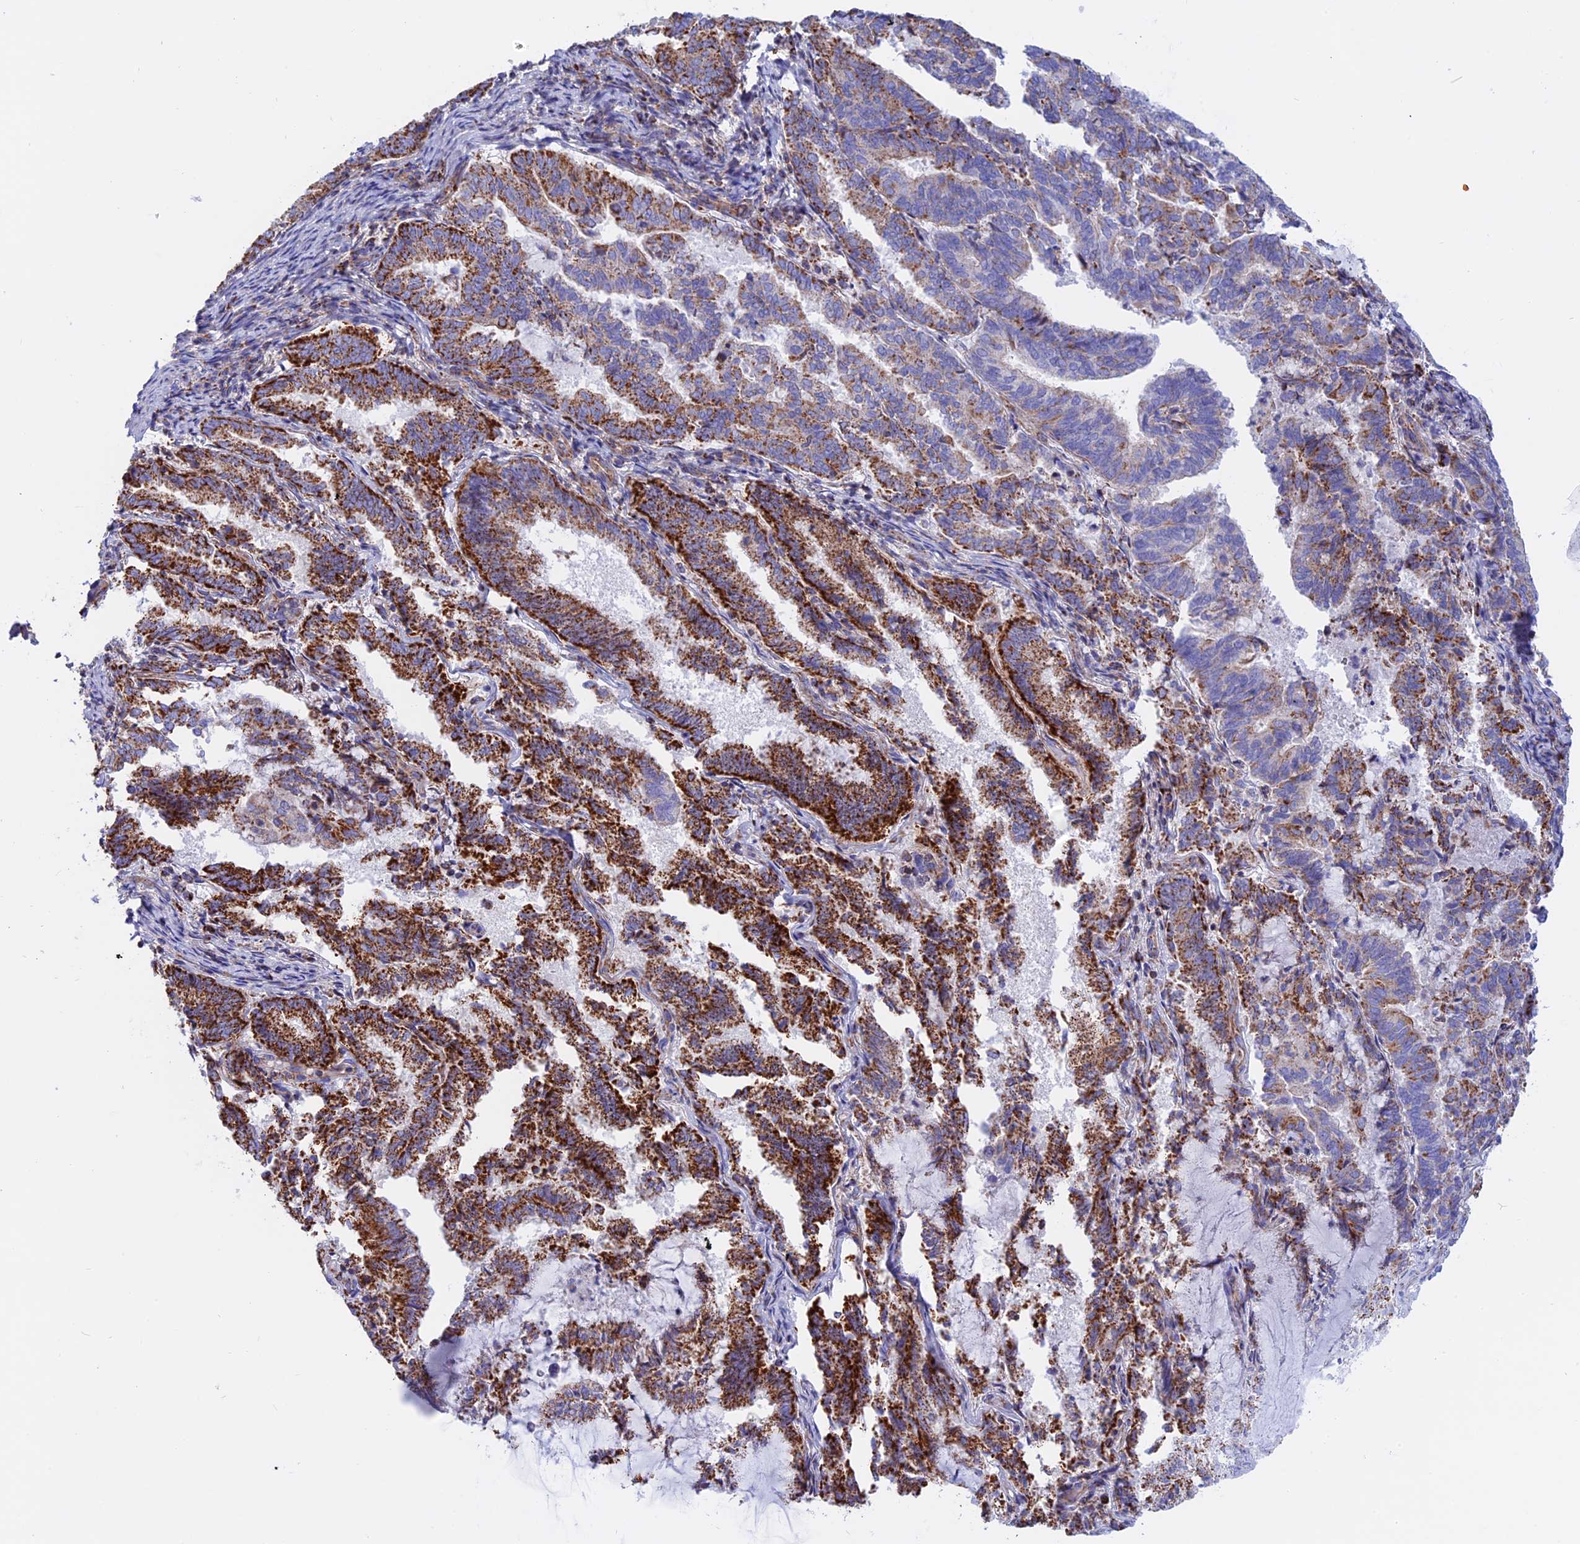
{"staining": {"intensity": "strong", "quantity": "25%-75%", "location": "cytoplasmic/membranous"}, "tissue": "endometrial cancer", "cell_type": "Tumor cells", "image_type": "cancer", "snomed": [{"axis": "morphology", "description": "Adenocarcinoma, NOS"}, {"axis": "topography", "description": "Endometrium"}], "caption": "Endometrial cancer tissue demonstrates strong cytoplasmic/membranous positivity in approximately 25%-75% of tumor cells, visualized by immunohistochemistry.", "gene": "GCDH", "patient": {"sex": "female", "age": 80}}